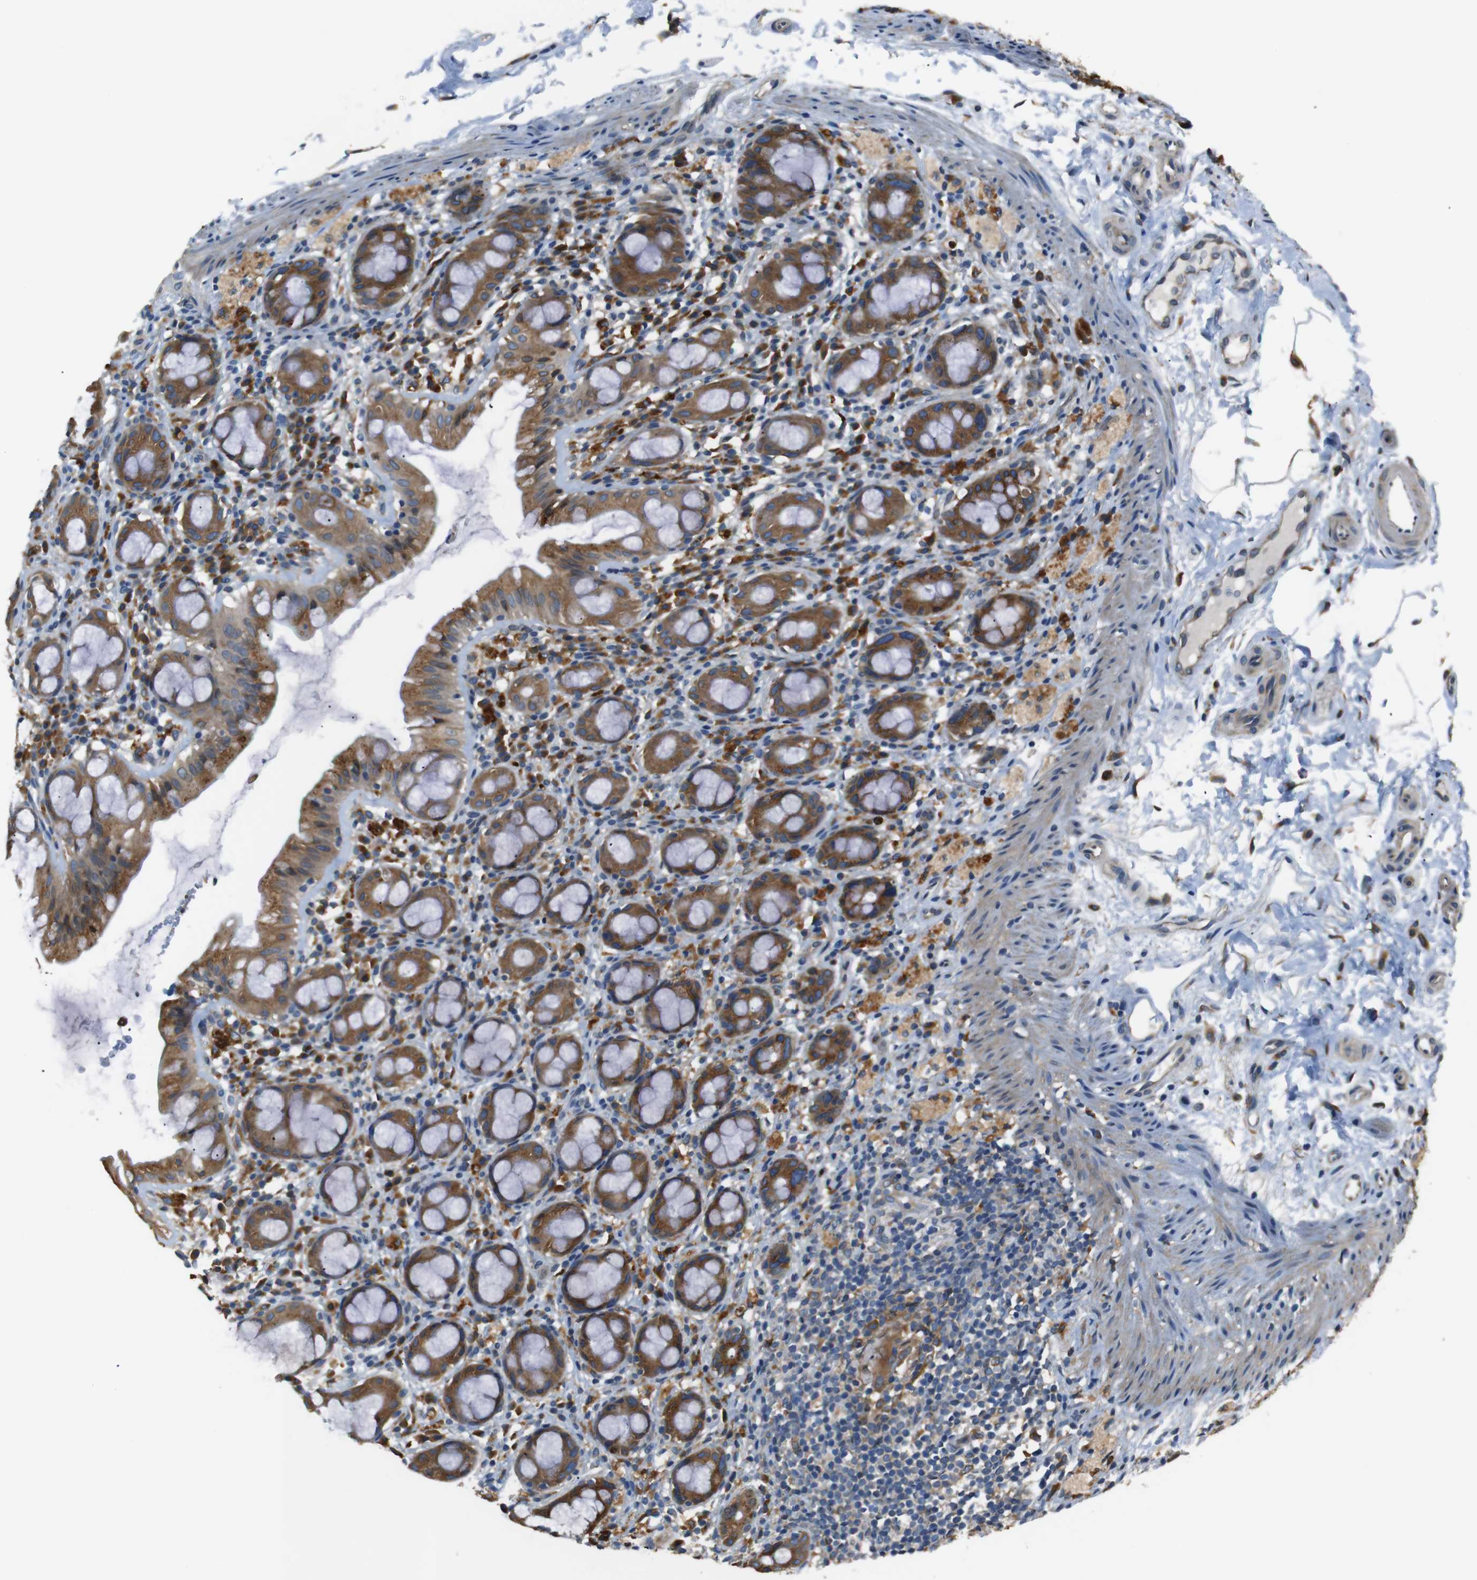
{"staining": {"intensity": "moderate", "quantity": ">75%", "location": "cytoplasmic/membranous"}, "tissue": "rectum", "cell_type": "Glandular cells", "image_type": "normal", "snomed": [{"axis": "morphology", "description": "Normal tissue, NOS"}, {"axis": "topography", "description": "Rectum"}], "caption": "Immunohistochemistry (IHC) photomicrograph of benign rectum: human rectum stained using immunohistochemistry (IHC) shows medium levels of moderate protein expression localized specifically in the cytoplasmic/membranous of glandular cells, appearing as a cytoplasmic/membranous brown color.", "gene": "TMED2", "patient": {"sex": "male", "age": 44}}